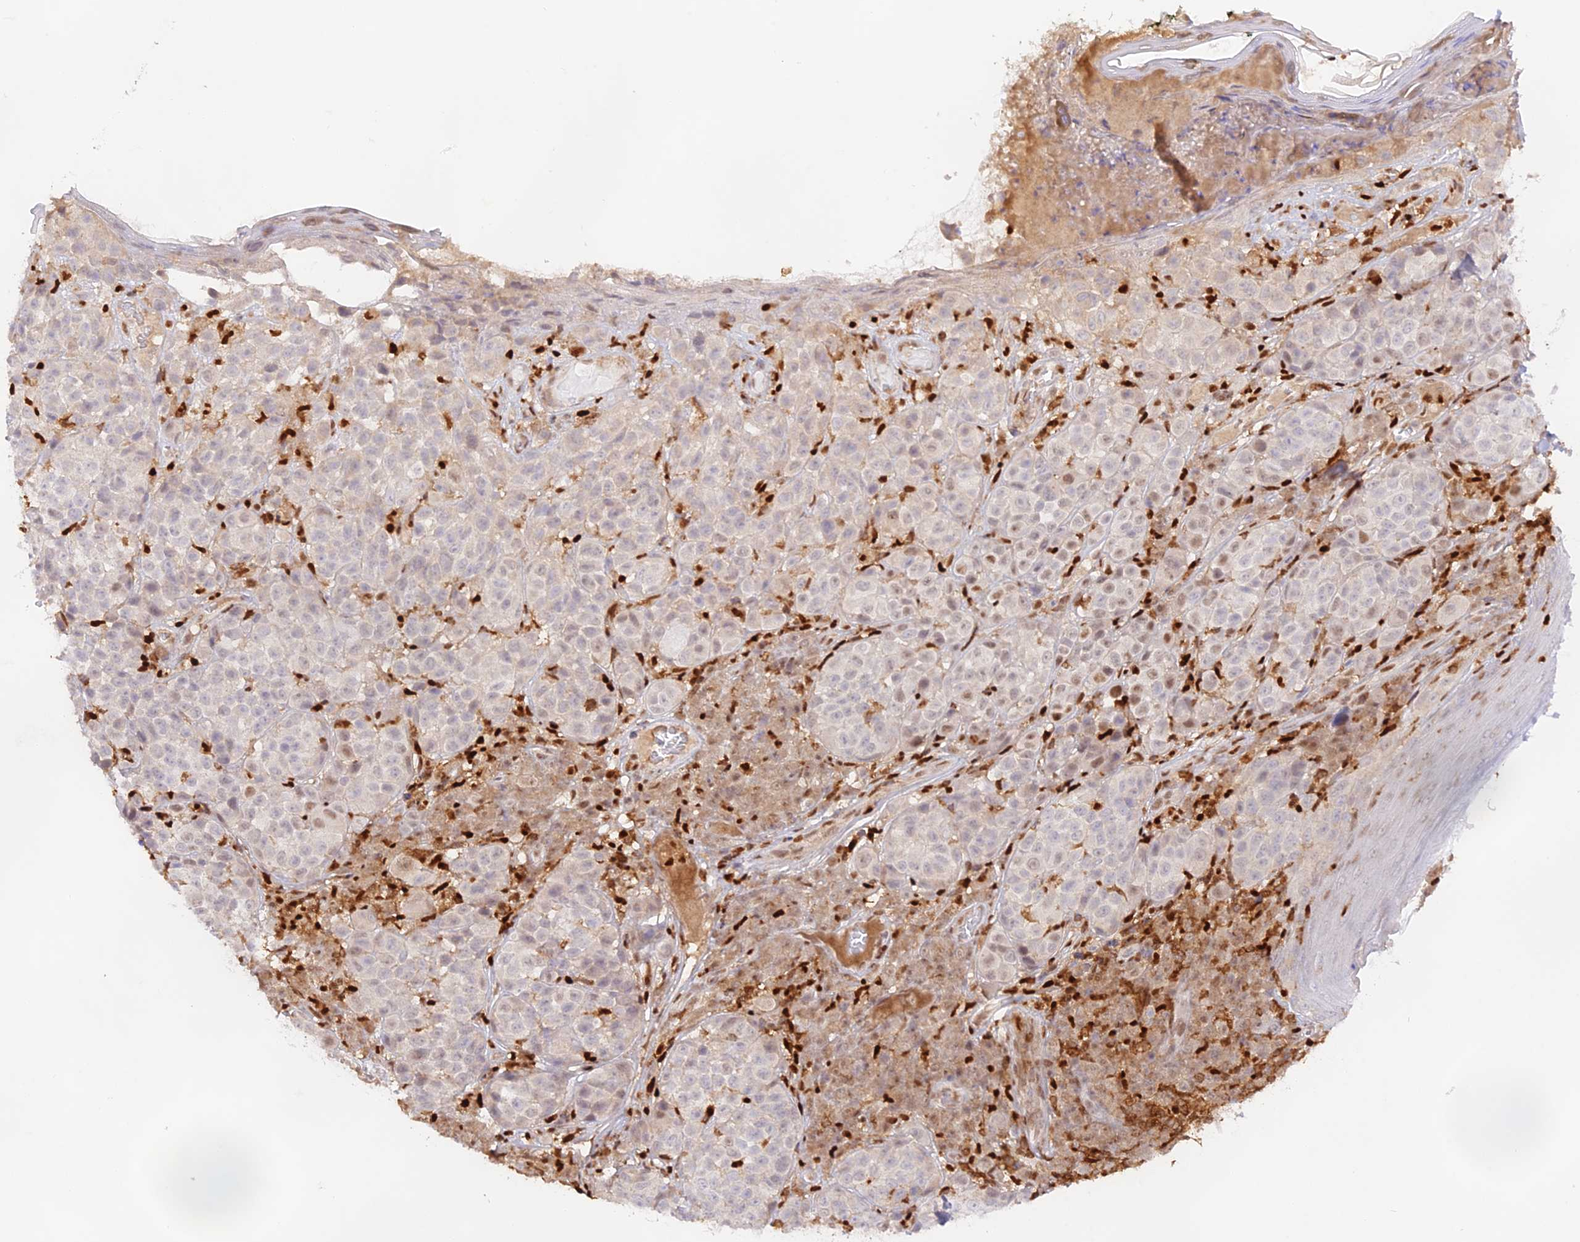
{"staining": {"intensity": "weak", "quantity": "<25%", "location": "nuclear"}, "tissue": "melanoma", "cell_type": "Tumor cells", "image_type": "cancer", "snomed": [{"axis": "morphology", "description": "Malignant melanoma, NOS"}, {"axis": "topography", "description": "Skin"}], "caption": "A histopathology image of human malignant melanoma is negative for staining in tumor cells.", "gene": "DENND1C", "patient": {"sex": "male", "age": 38}}